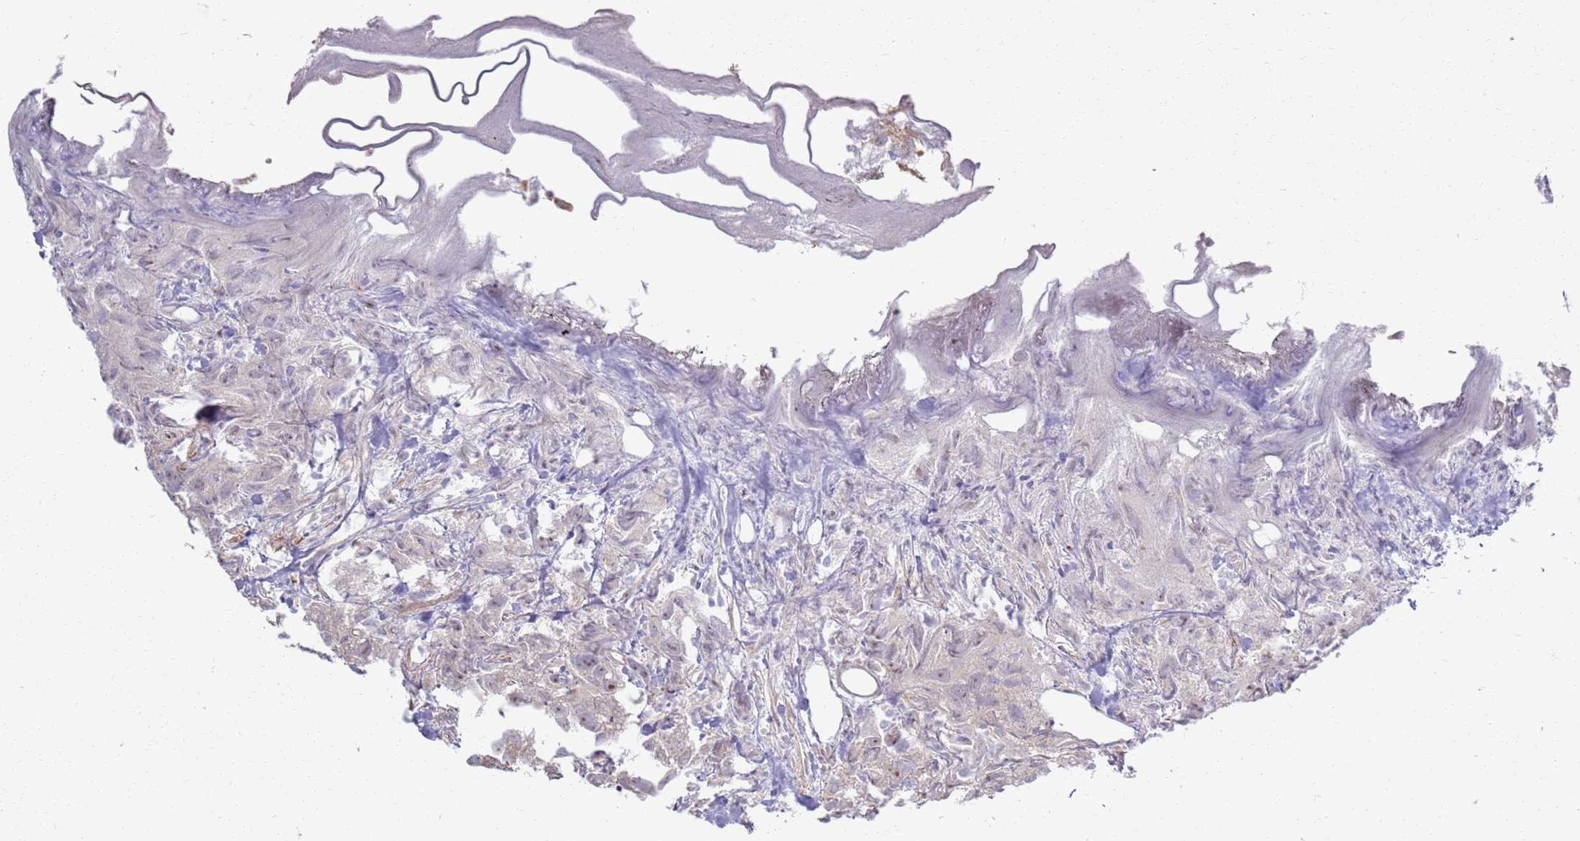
{"staining": {"intensity": "weak", "quantity": "<25%", "location": "cytoplasmic/membranous,nuclear"}, "tissue": "urothelial cancer", "cell_type": "Tumor cells", "image_type": "cancer", "snomed": [{"axis": "morphology", "description": "Urothelial carcinoma, High grade"}, {"axis": "topography", "description": "Urinary bladder"}], "caption": "DAB immunohistochemical staining of human urothelial carcinoma (high-grade) shows no significant staining in tumor cells.", "gene": "CNPY1", "patient": {"sex": "female", "age": 75}}